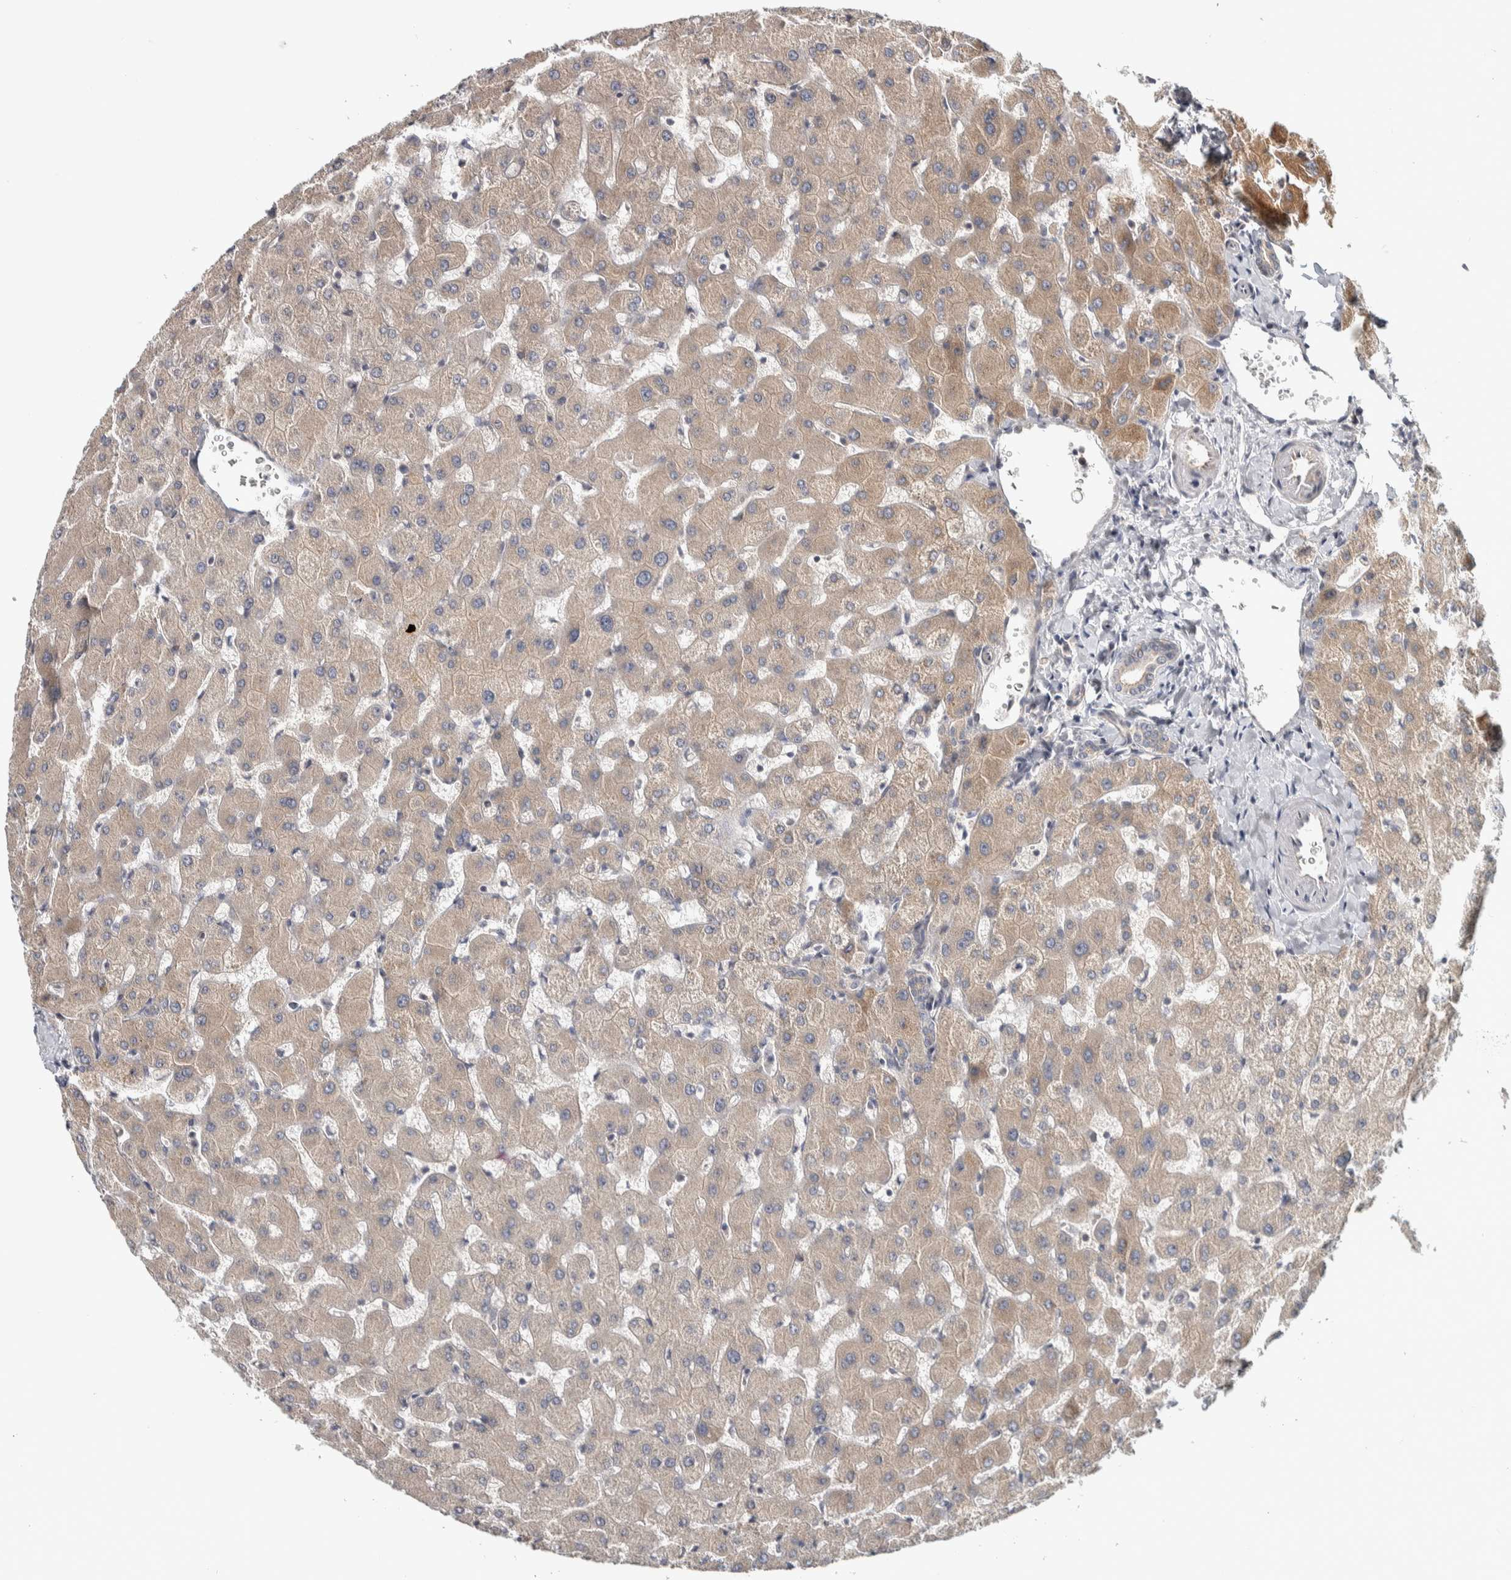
{"staining": {"intensity": "weak", "quantity": ">75%", "location": "cytoplasmic/membranous"}, "tissue": "liver", "cell_type": "Cholangiocytes", "image_type": "normal", "snomed": [{"axis": "morphology", "description": "Normal tissue, NOS"}, {"axis": "topography", "description": "Liver"}], "caption": "IHC of benign liver shows low levels of weak cytoplasmic/membranous positivity in approximately >75% of cholangiocytes.", "gene": "CHMP4C", "patient": {"sex": "female", "age": 63}}